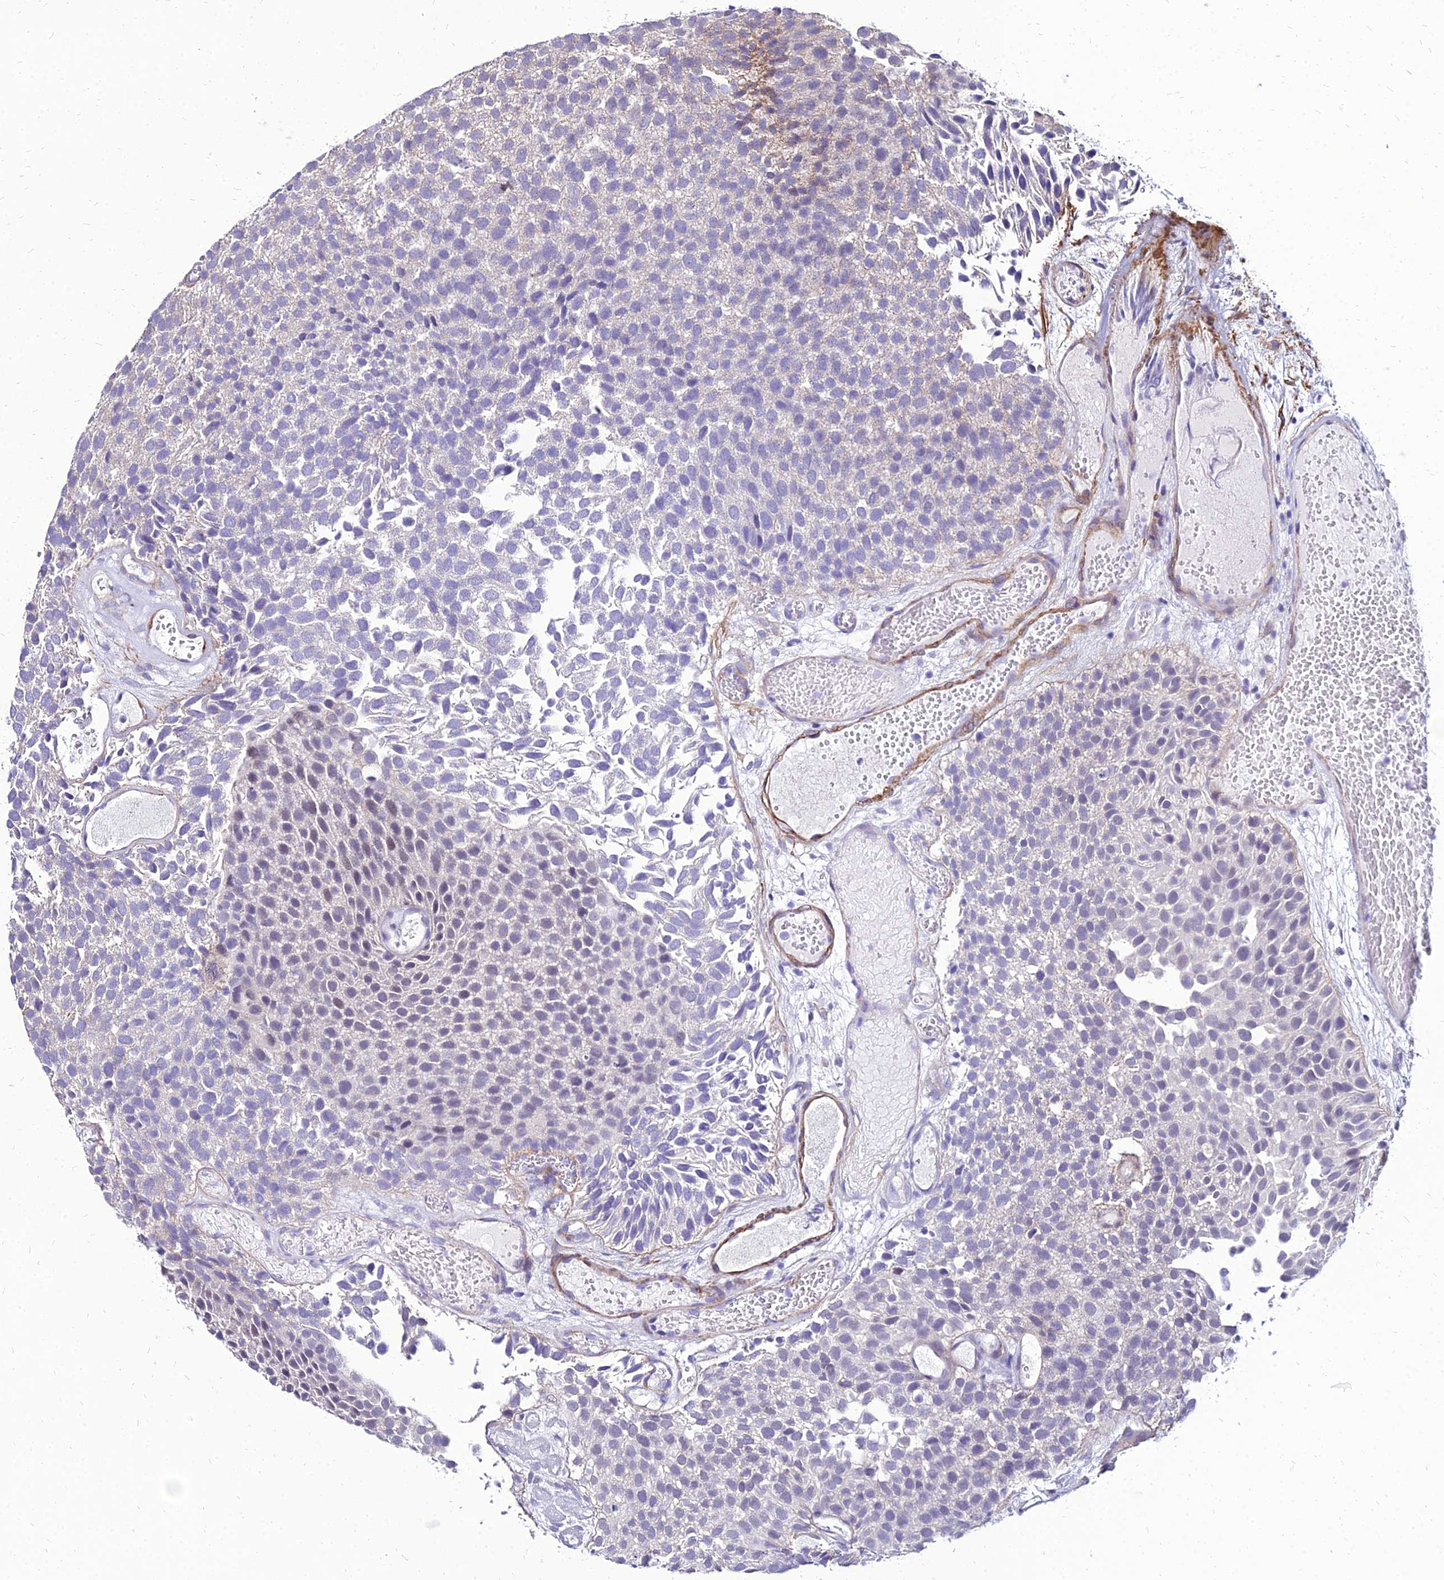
{"staining": {"intensity": "negative", "quantity": "none", "location": "none"}, "tissue": "urothelial cancer", "cell_type": "Tumor cells", "image_type": "cancer", "snomed": [{"axis": "morphology", "description": "Urothelial carcinoma, Low grade"}, {"axis": "topography", "description": "Urinary bladder"}], "caption": "There is no significant positivity in tumor cells of urothelial cancer.", "gene": "YEATS2", "patient": {"sex": "male", "age": 89}}